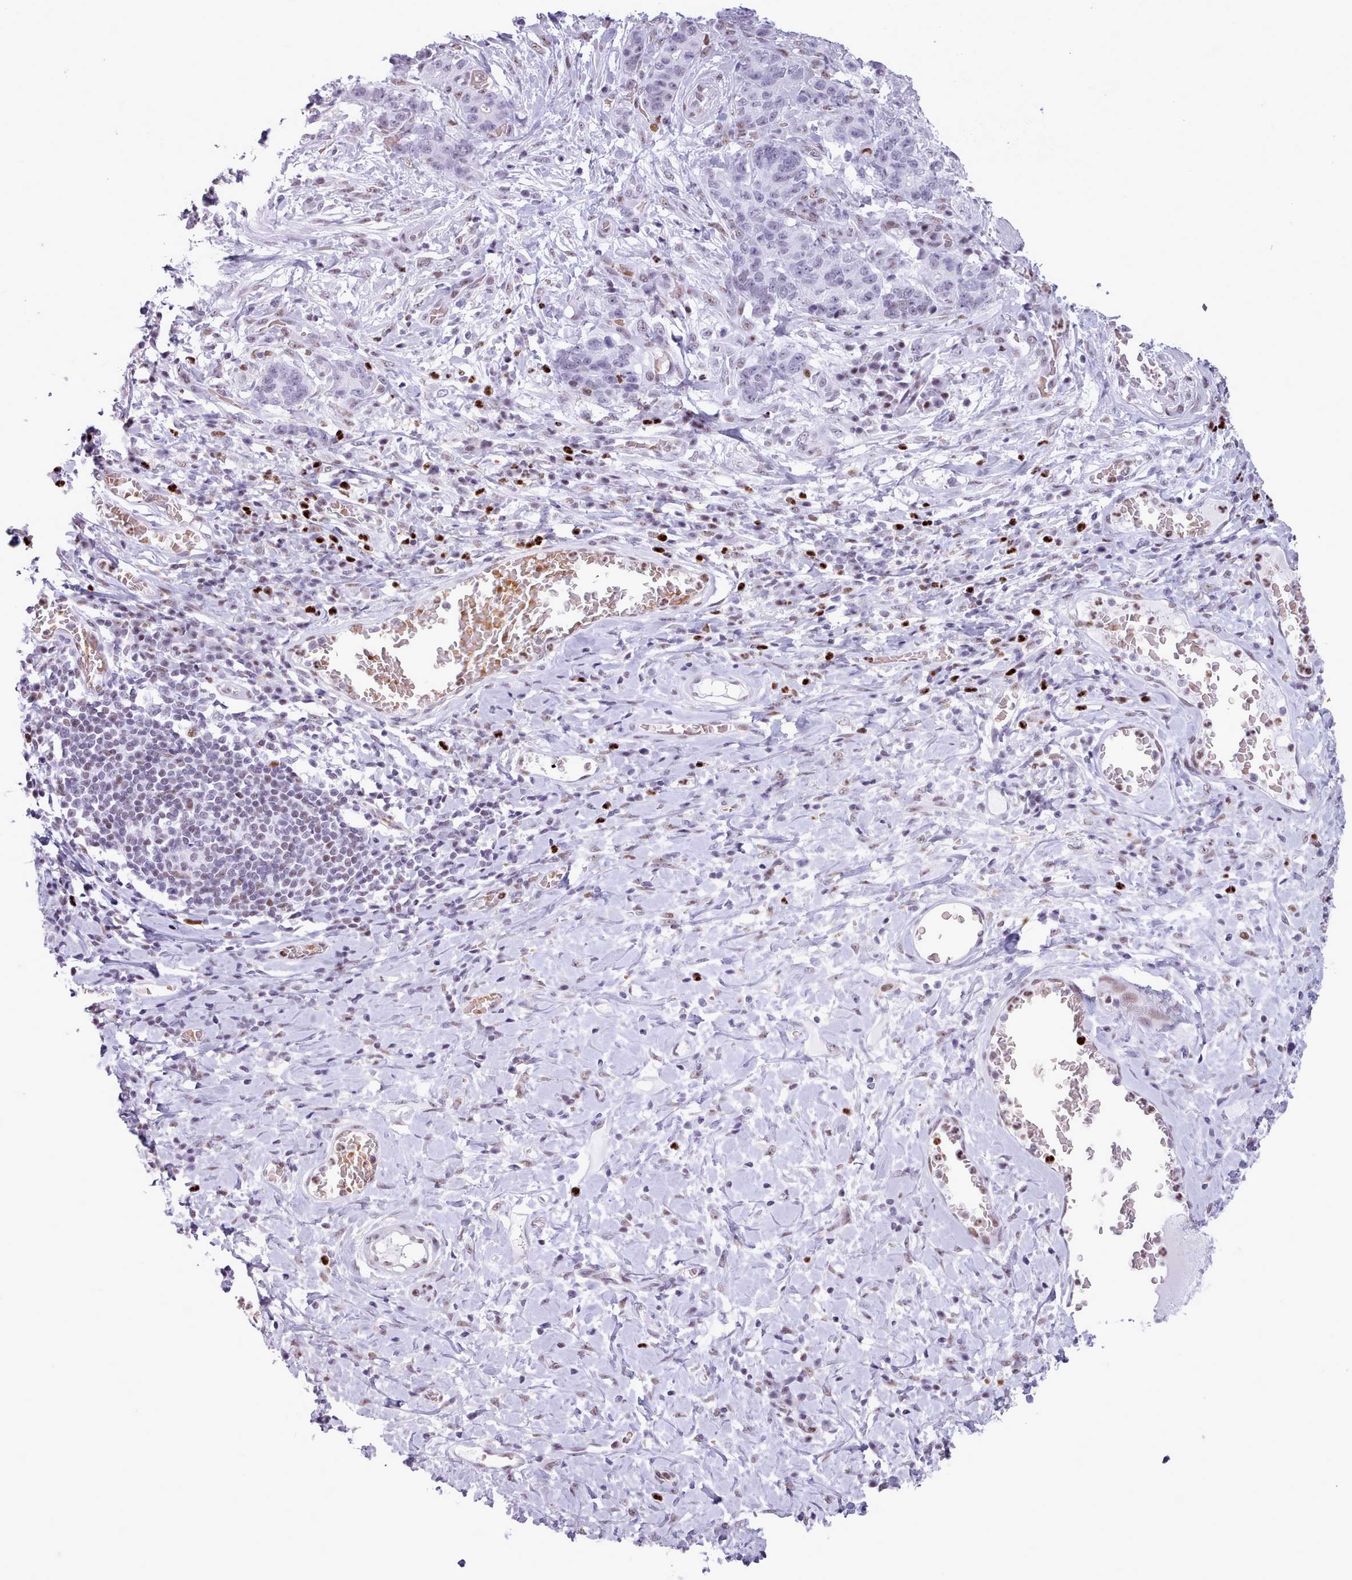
{"staining": {"intensity": "negative", "quantity": "none", "location": "none"}, "tissue": "stomach cancer", "cell_type": "Tumor cells", "image_type": "cancer", "snomed": [{"axis": "morphology", "description": "Normal tissue, NOS"}, {"axis": "morphology", "description": "Adenocarcinoma, NOS"}, {"axis": "topography", "description": "Stomach"}], "caption": "A micrograph of stomach cancer stained for a protein displays no brown staining in tumor cells.", "gene": "SRSF4", "patient": {"sex": "female", "age": 64}}